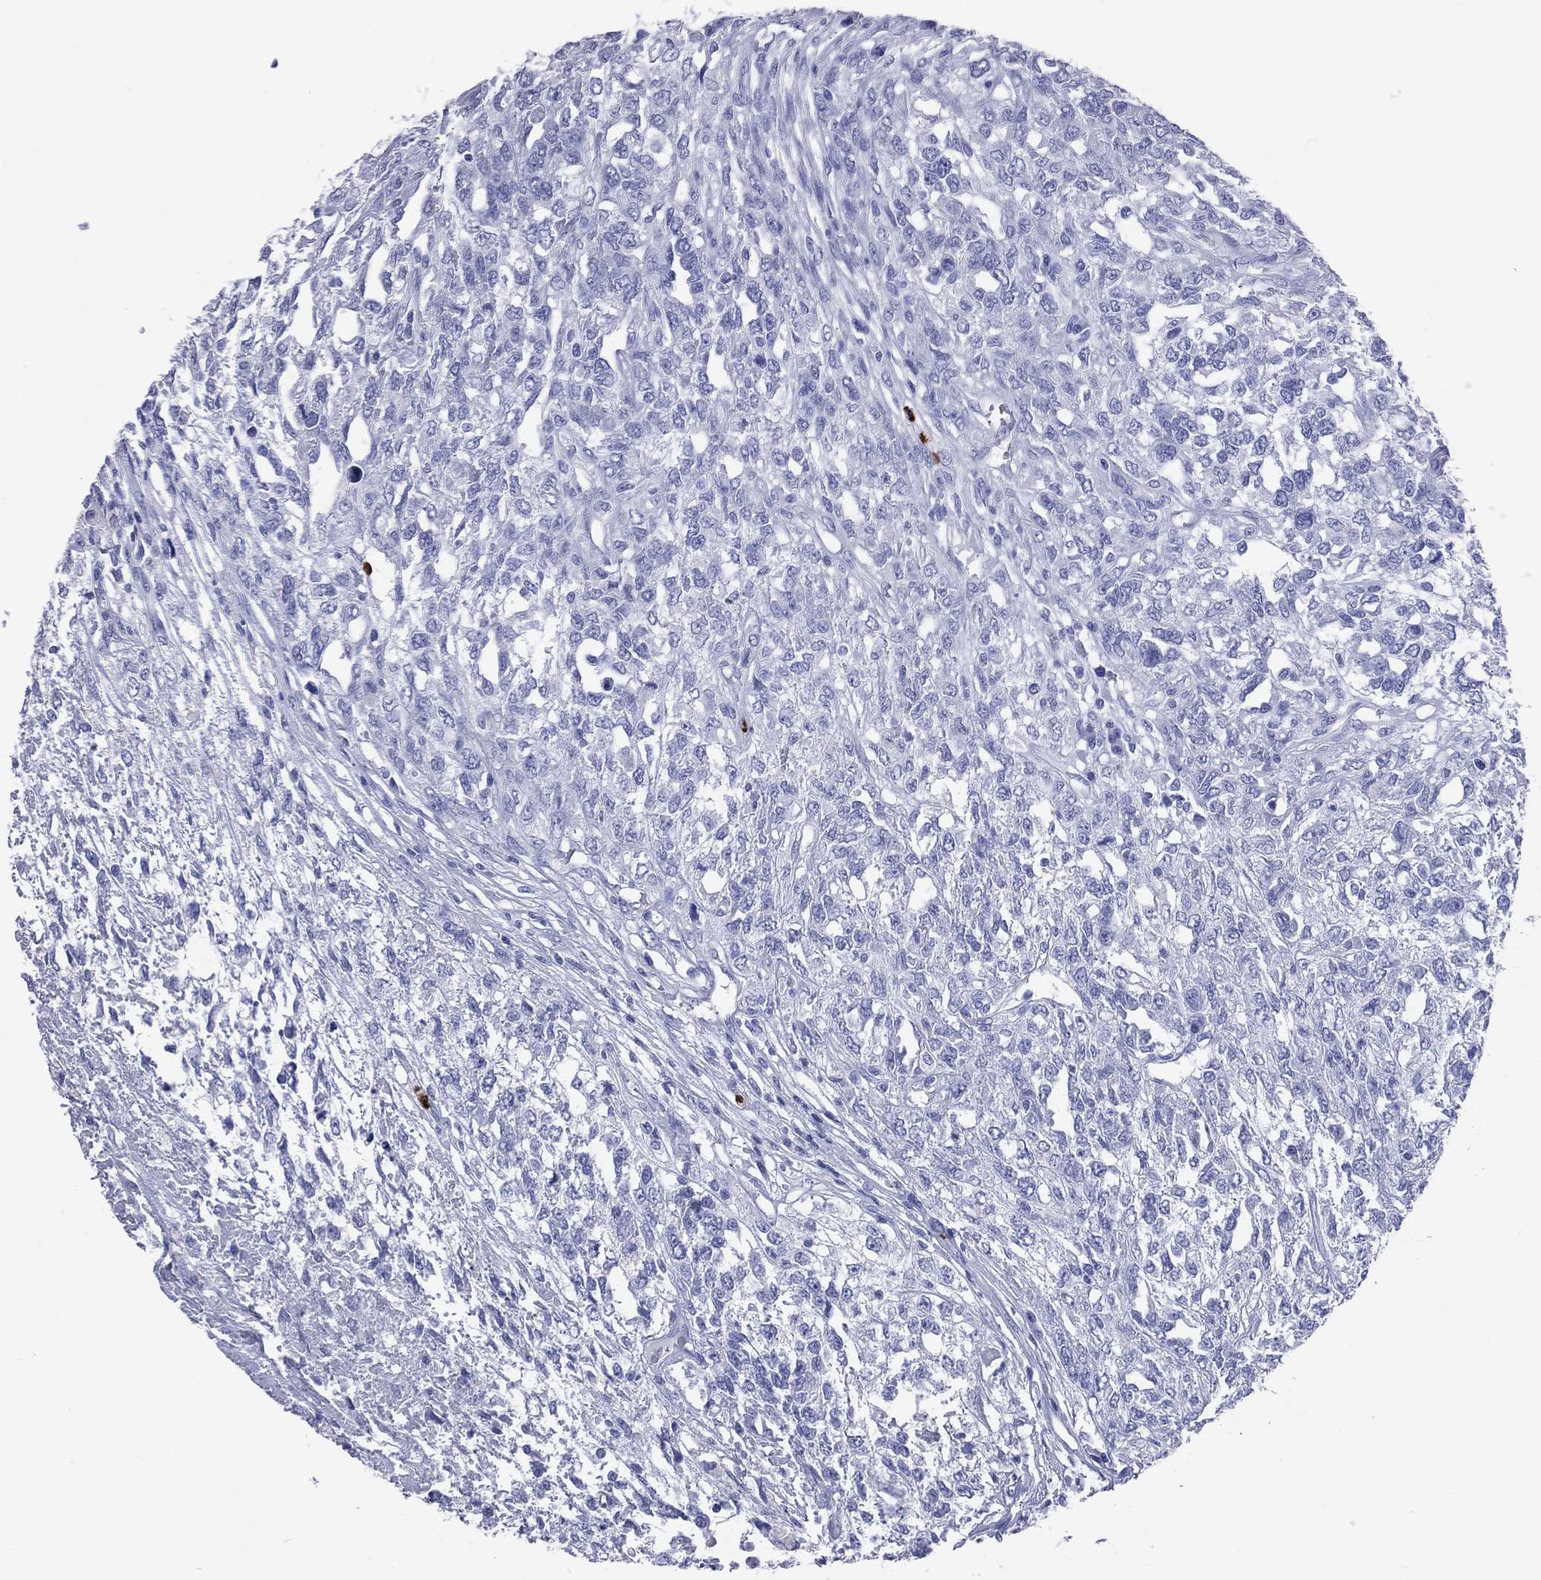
{"staining": {"intensity": "negative", "quantity": "none", "location": "none"}, "tissue": "testis cancer", "cell_type": "Tumor cells", "image_type": "cancer", "snomed": [{"axis": "morphology", "description": "Seminoma, NOS"}, {"axis": "topography", "description": "Testis"}], "caption": "Immunohistochemistry of human testis cancer (seminoma) reveals no positivity in tumor cells. (DAB immunohistochemistry visualized using brightfield microscopy, high magnification).", "gene": "PGLYRP1", "patient": {"sex": "male", "age": 52}}